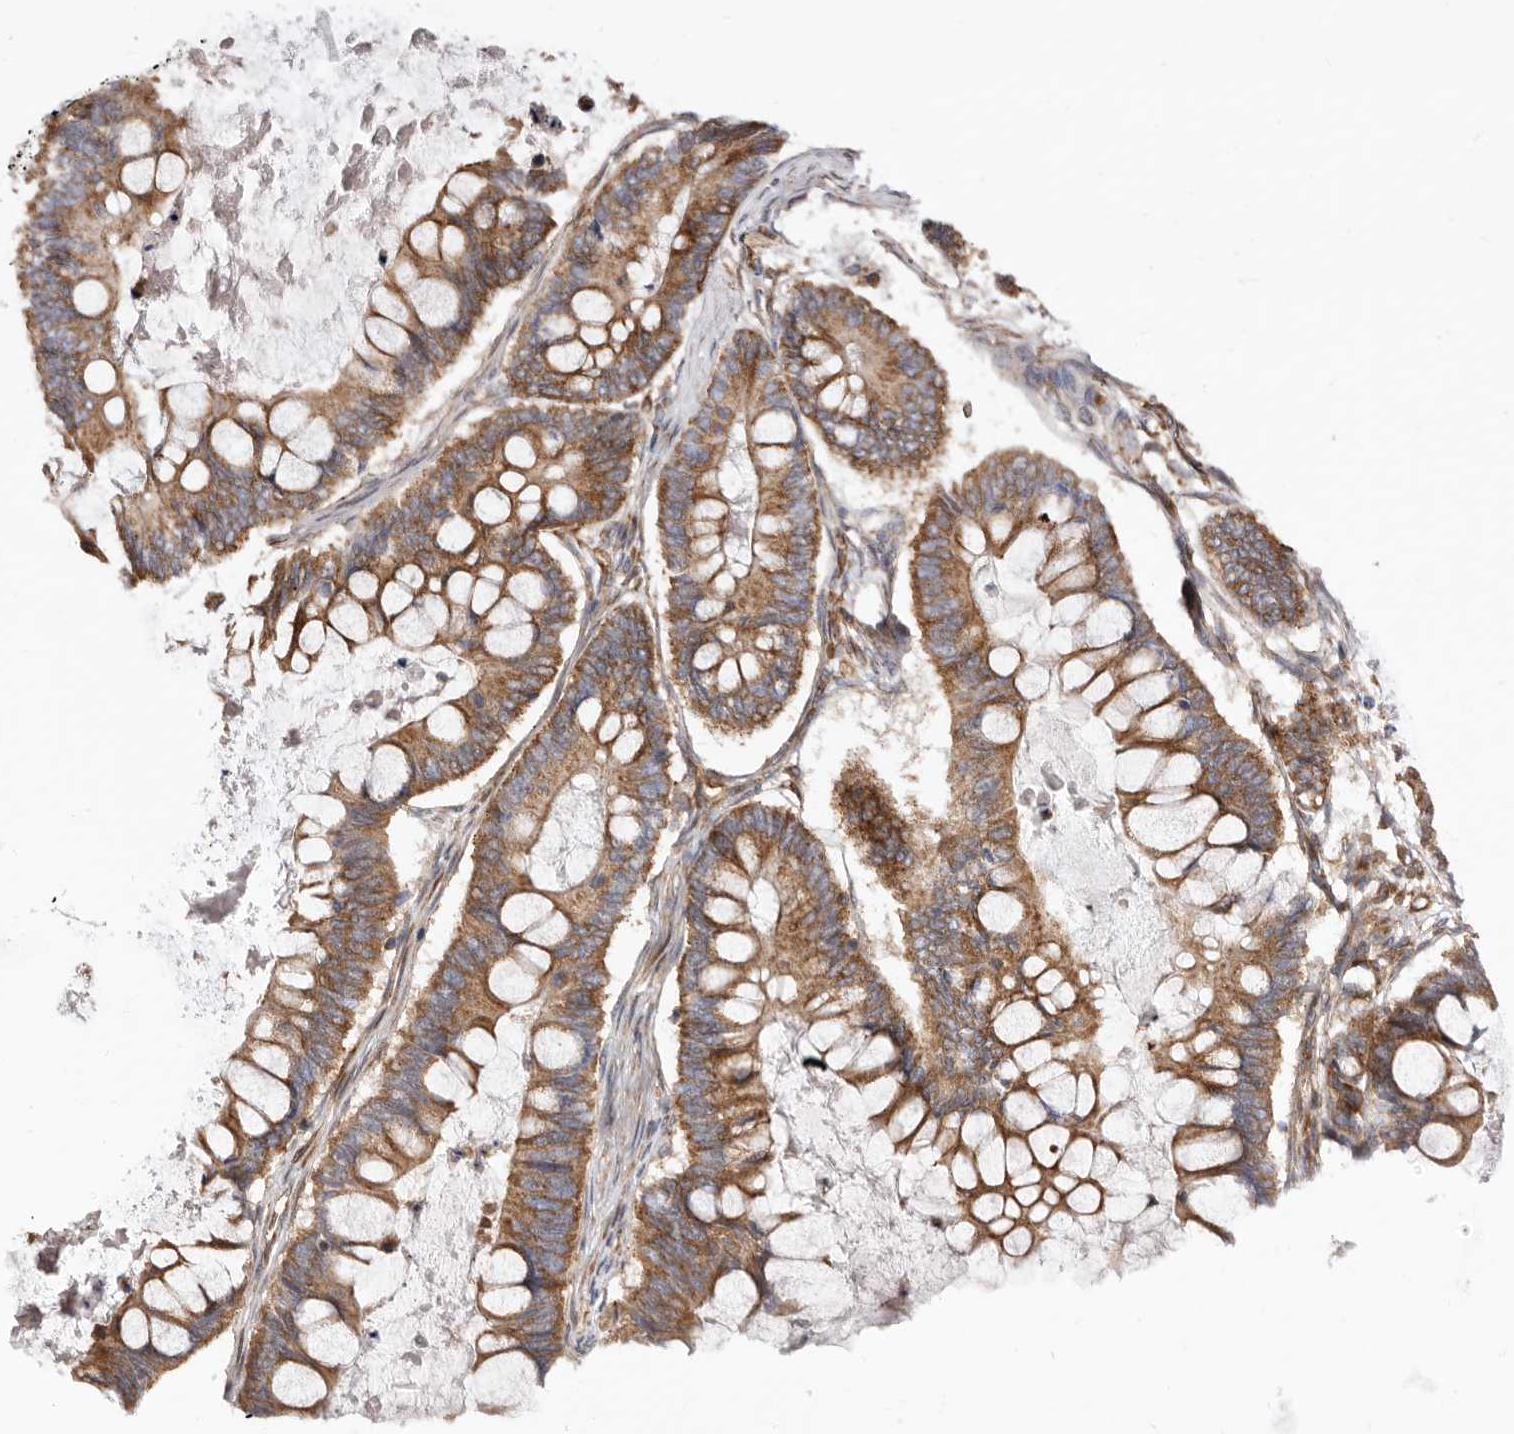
{"staining": {"intensity": "moderate", "quantity": ">75%", "location": "cytoplasmic/membranous"}, "tissue": "ovarian cancer", "cell_type": "Tumor cells", "image_type": "cancer", "snomed": [{"axis": "morphology", "description": "Cystadenocarcinoma, mucinous, NOS"}, {"axis": "topography", "description": "Ovary"}], "caption": "Brown immunohistochemical staining in ovarian mucinous cystadenocarcinoma reveals moderate cytoplasmic/membranous staining in about >75% of tumor cells.", "gene": "COQ8B", "patient": {"sex": "female", "age": 61}}